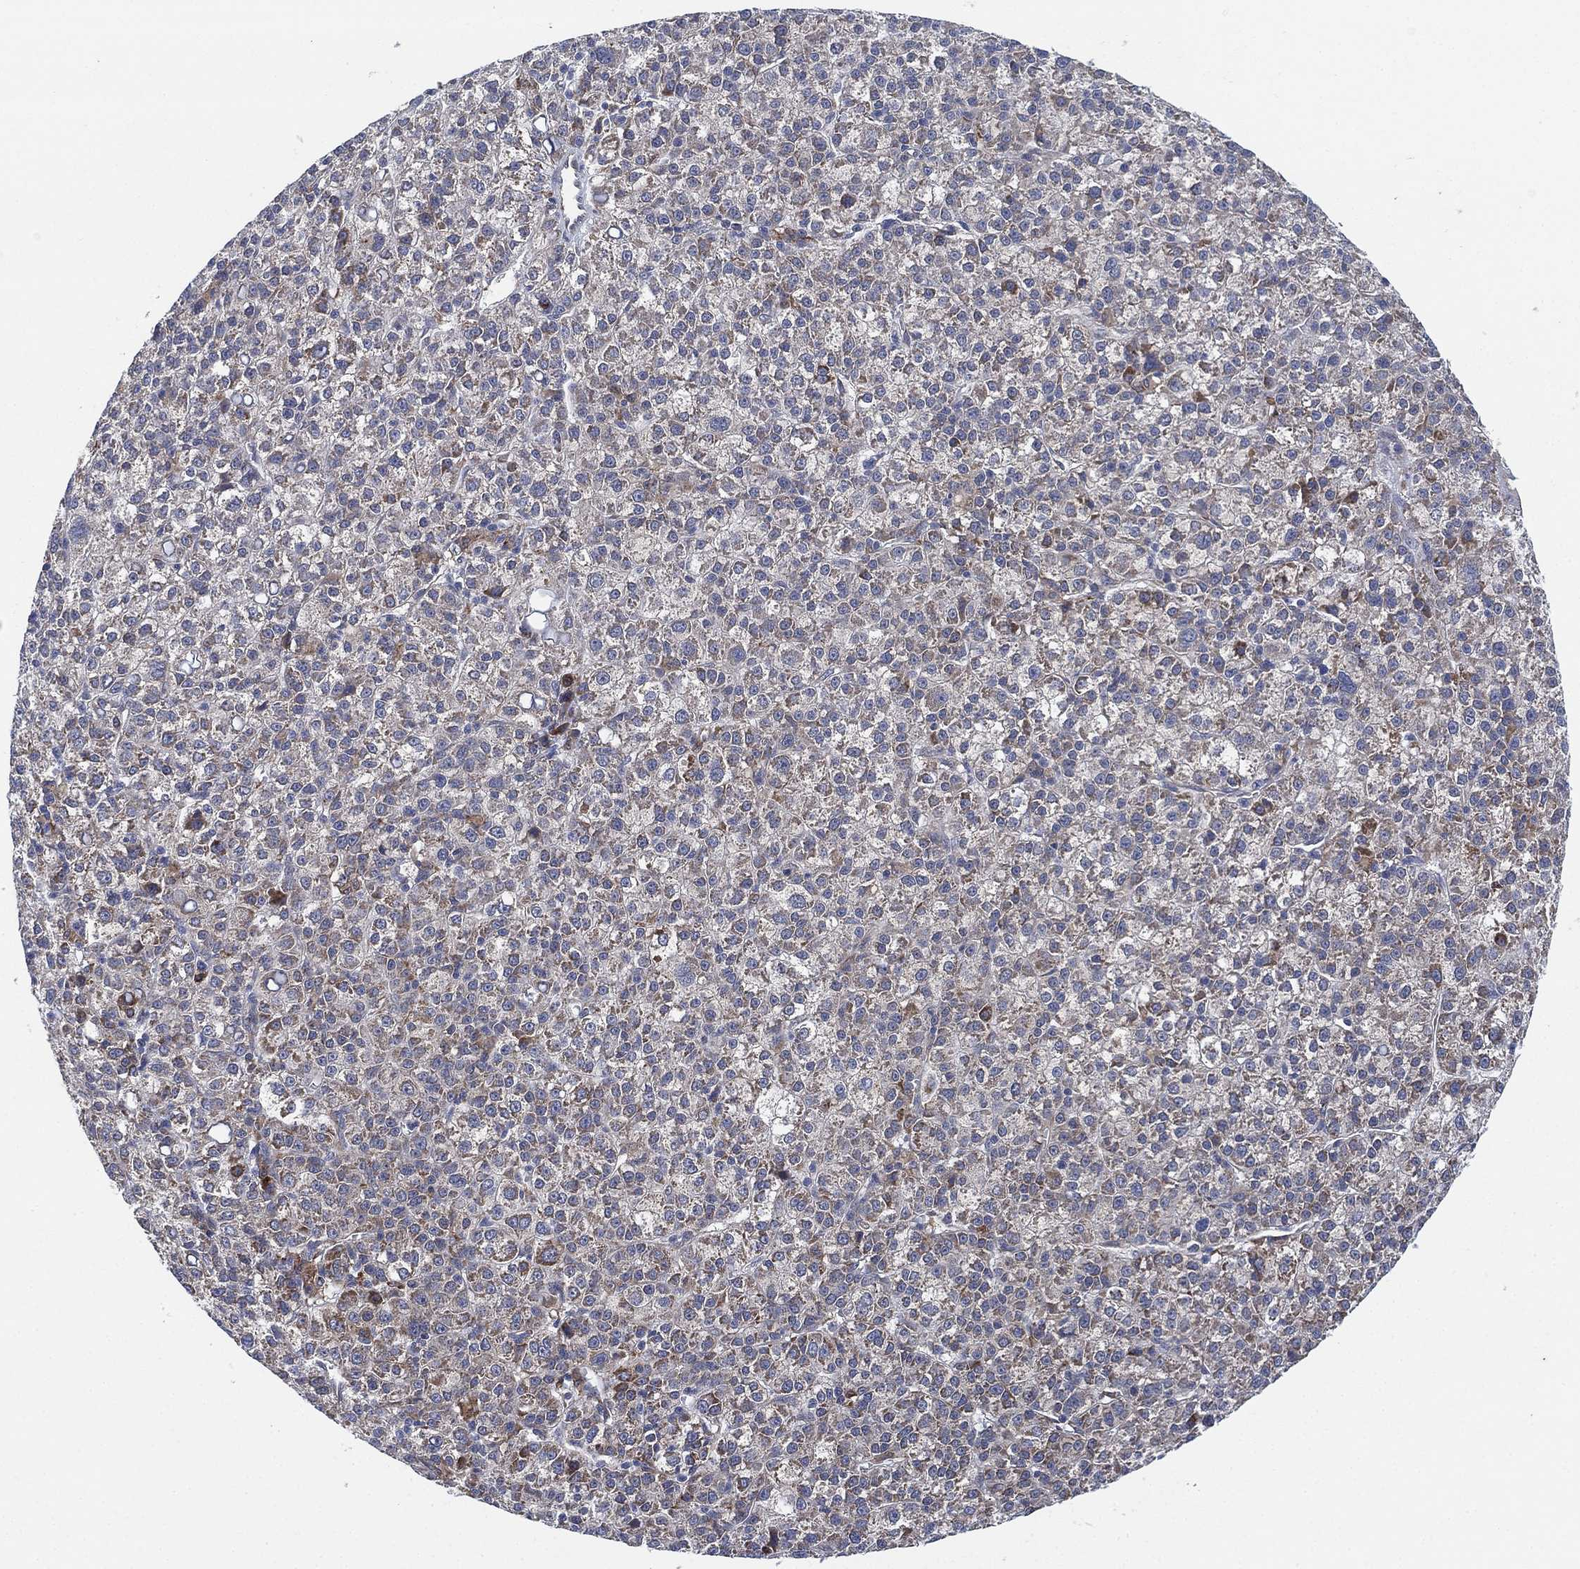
{"staining": {"intensity": "moderate", "quantity": "<25%", "location": "cytoplasmic/membranous"}, "tissue": "liver cancer", "cell_type": "Tumor cells", "image_type": "cancer", "snomed": [{"axis": "morphology", "description": "Carcinoma, Hepatocellular, NOS"}, {"axis": "topography", "description": "Liver"}], "caption": "This is a photomicrograph of IHC staining of liver cancer, which shows moderate staining in the cytoplasmic/membranous of tumor cells.", "gene": "FES", "patient": {"sex": "female", "age": 60}}